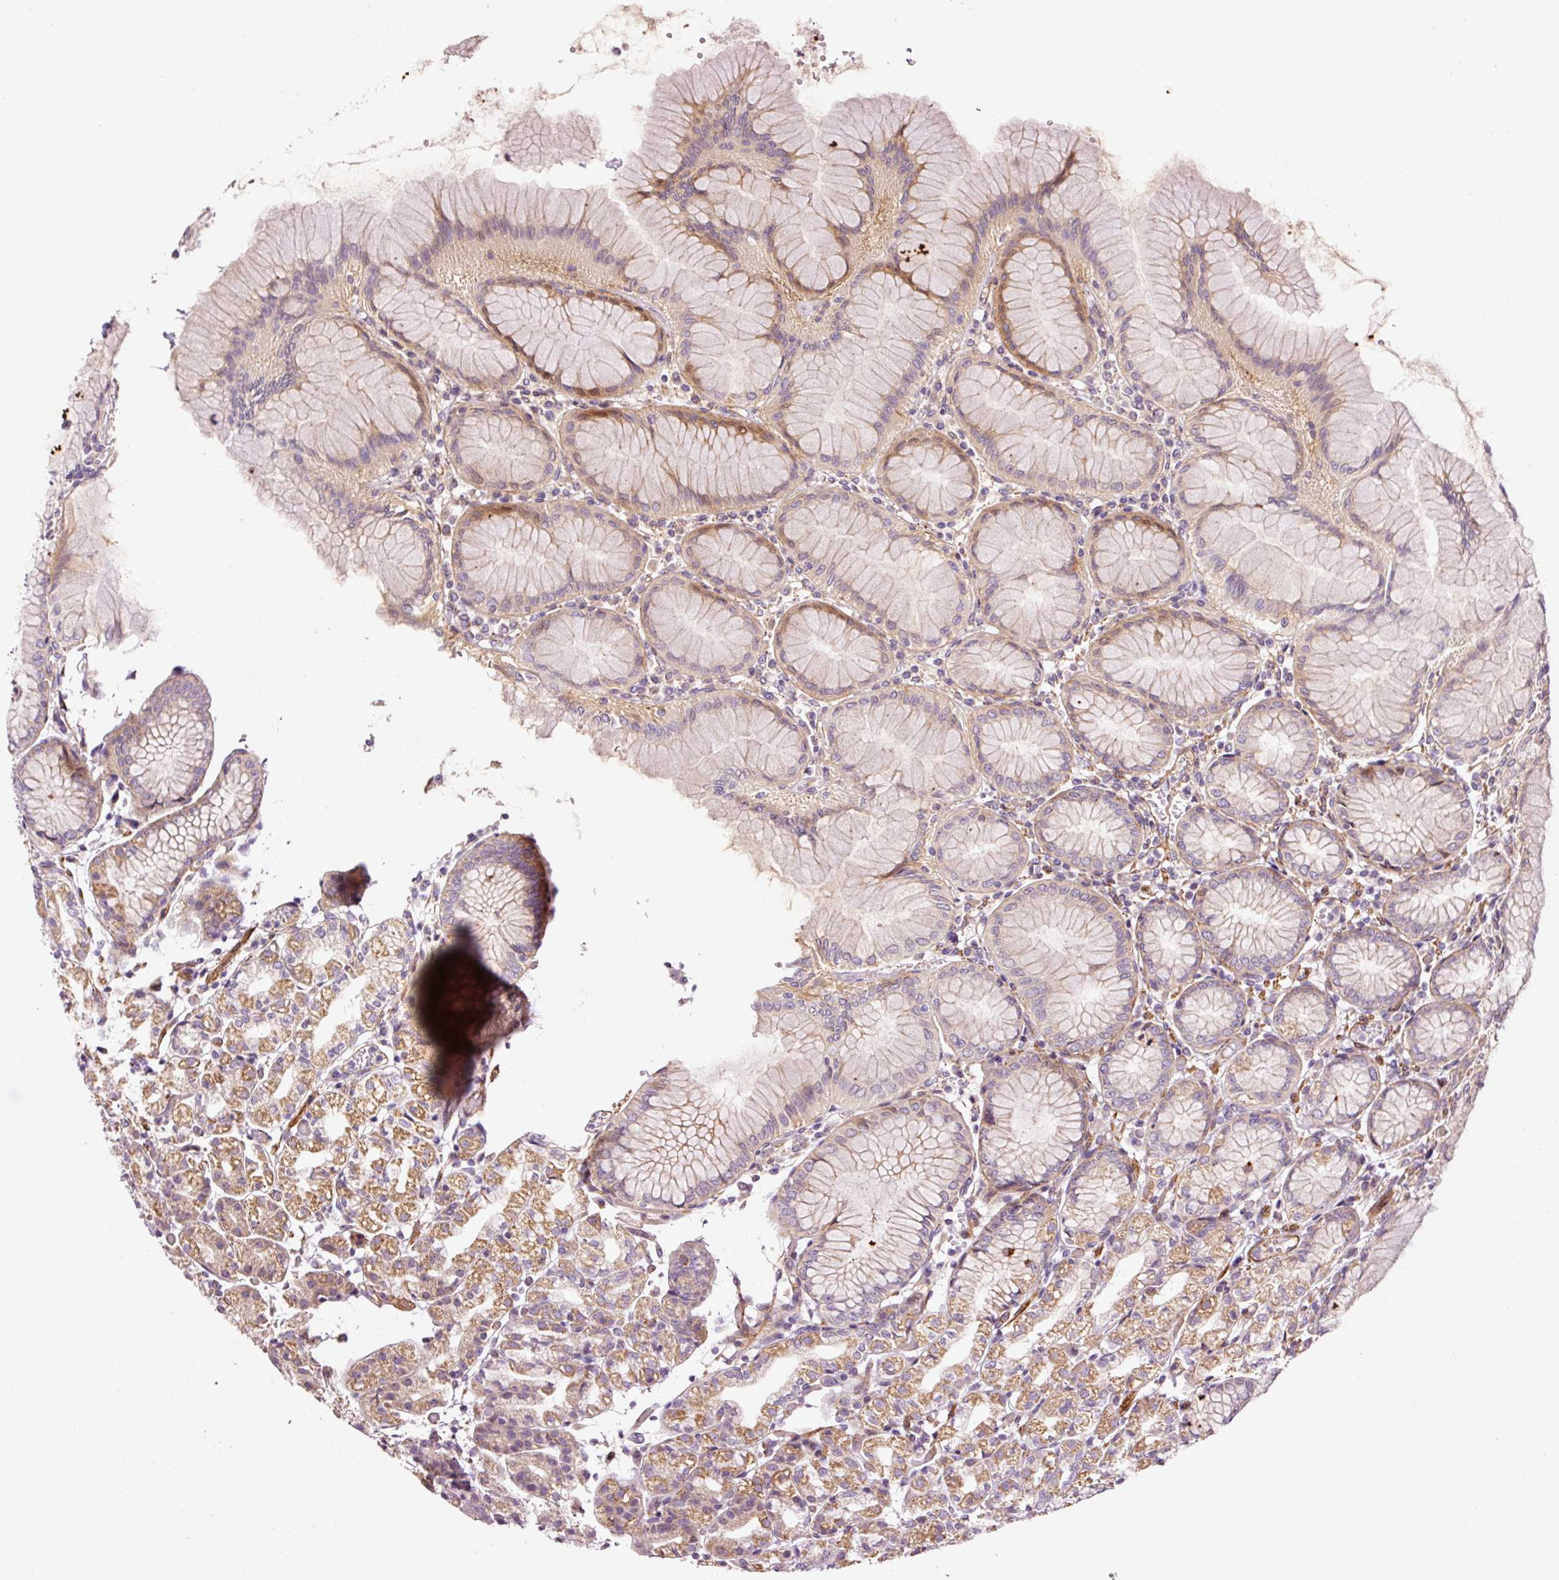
{"staining": {"intensity": "moderate", "quantity": "25%-75%", "location": "cytoplasmic/membranous"}, "tissue": "stomach", "cell_type": "Glandular cells", "image_type": "normal", "snomed": [{"axis": "morphology", "description": "Normal tissue, NOS"}, {"axis": "topography", "description": "Stomach"}], "caption": "This micrograph demonstrates immunohistochemistry staining of benign stomach, with medium moderate cytoplasmic/membranous positivity in approximately 25%-75% of glandular cells.", "gene": "ANKRD20A1", "patient": {"sex": "female", "age": 57}}